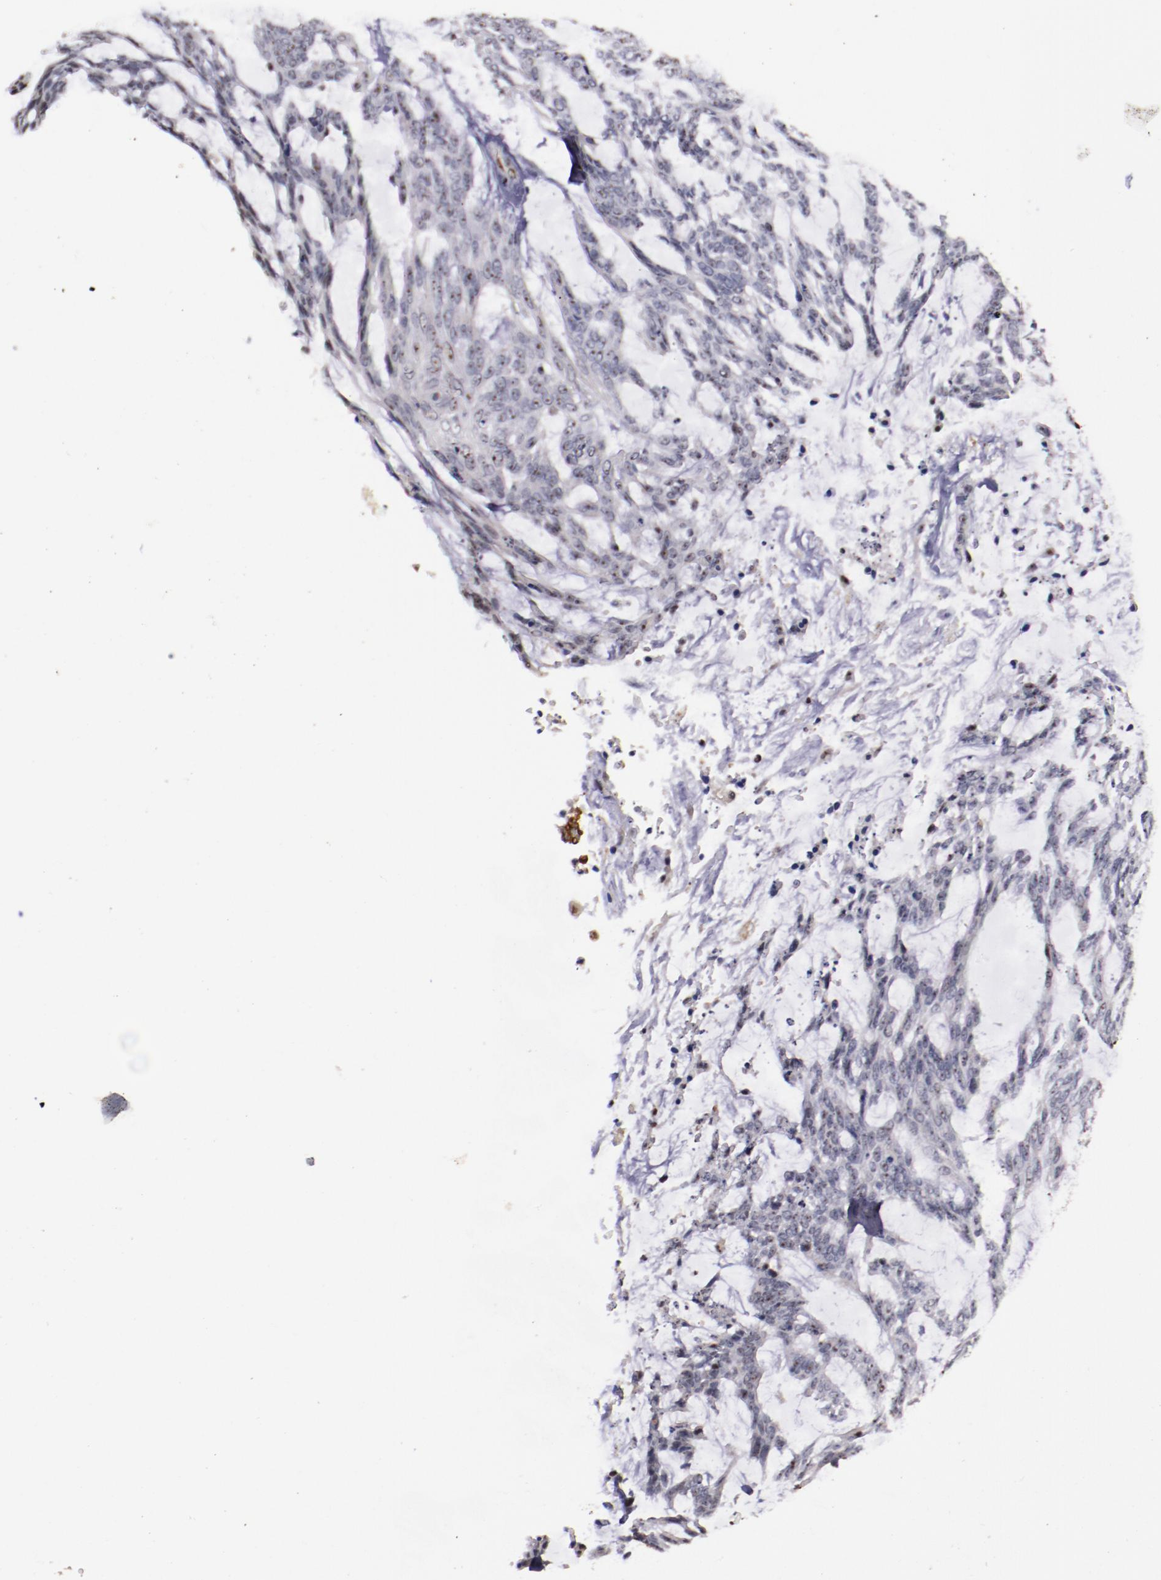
{"staining": {"intensity": "negative", "quantity": "none", "location": "none"}, "tissue": "skin cancer", "cell_type": "Tumor cells", "image_type": "cancer", "snomed": [{"axis": "morphology", "description": "Normal tissue, NOS"}, {"axis": "morphology", "description": "Basal cell carcinoma"}, {"axis": "topography", "description": "Skin"}], "caption": "DAB immunohistochemical staining of human skin cancer exhibits no significant positivity in tumor cells.", "gene": "DDX24", "patient": {"sex": "female", "age": 71}}